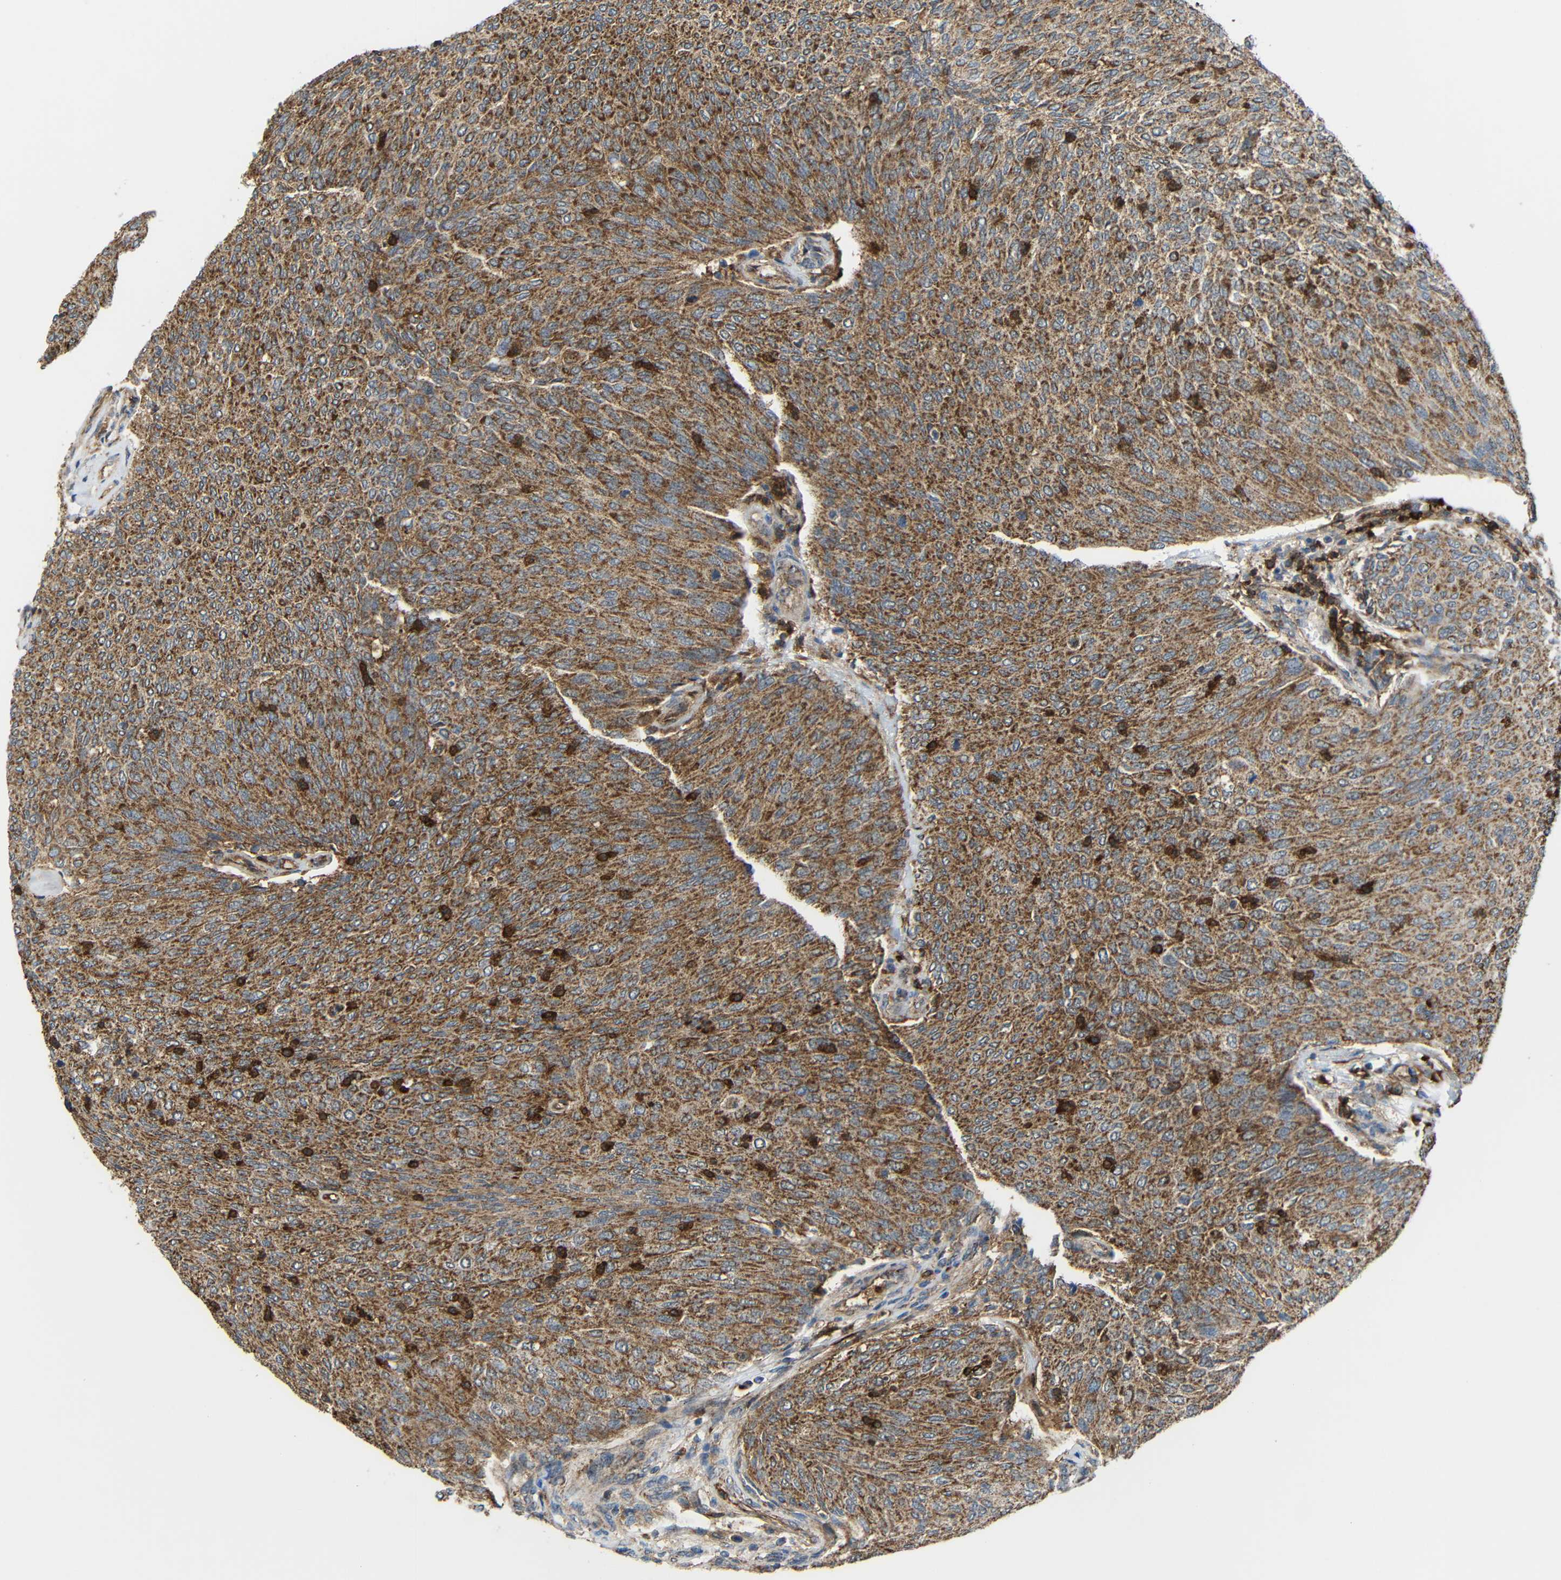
{"staining": {"intensity": "moderate", "quantity": ">75%", "location": "cytoplasmic/membranous"}, "tissue": "urothelial cancer", "cell_type": "Tumor cells", "image_type": "cancer", "snomed": [{"axis": "morphology", "description": "Urothelial carcinoma, Low grade"}, {"axis": "topography", "description": "Urinary bladder"}], "caption": "This is a histology image of immunohistochemistry staining of urothelial cancer, which shows moderate staining in the cytoplasmic/membranous of tumor cells.", "gene": "C1GALT1", "patient": {"sex": "female", "age": 79}}